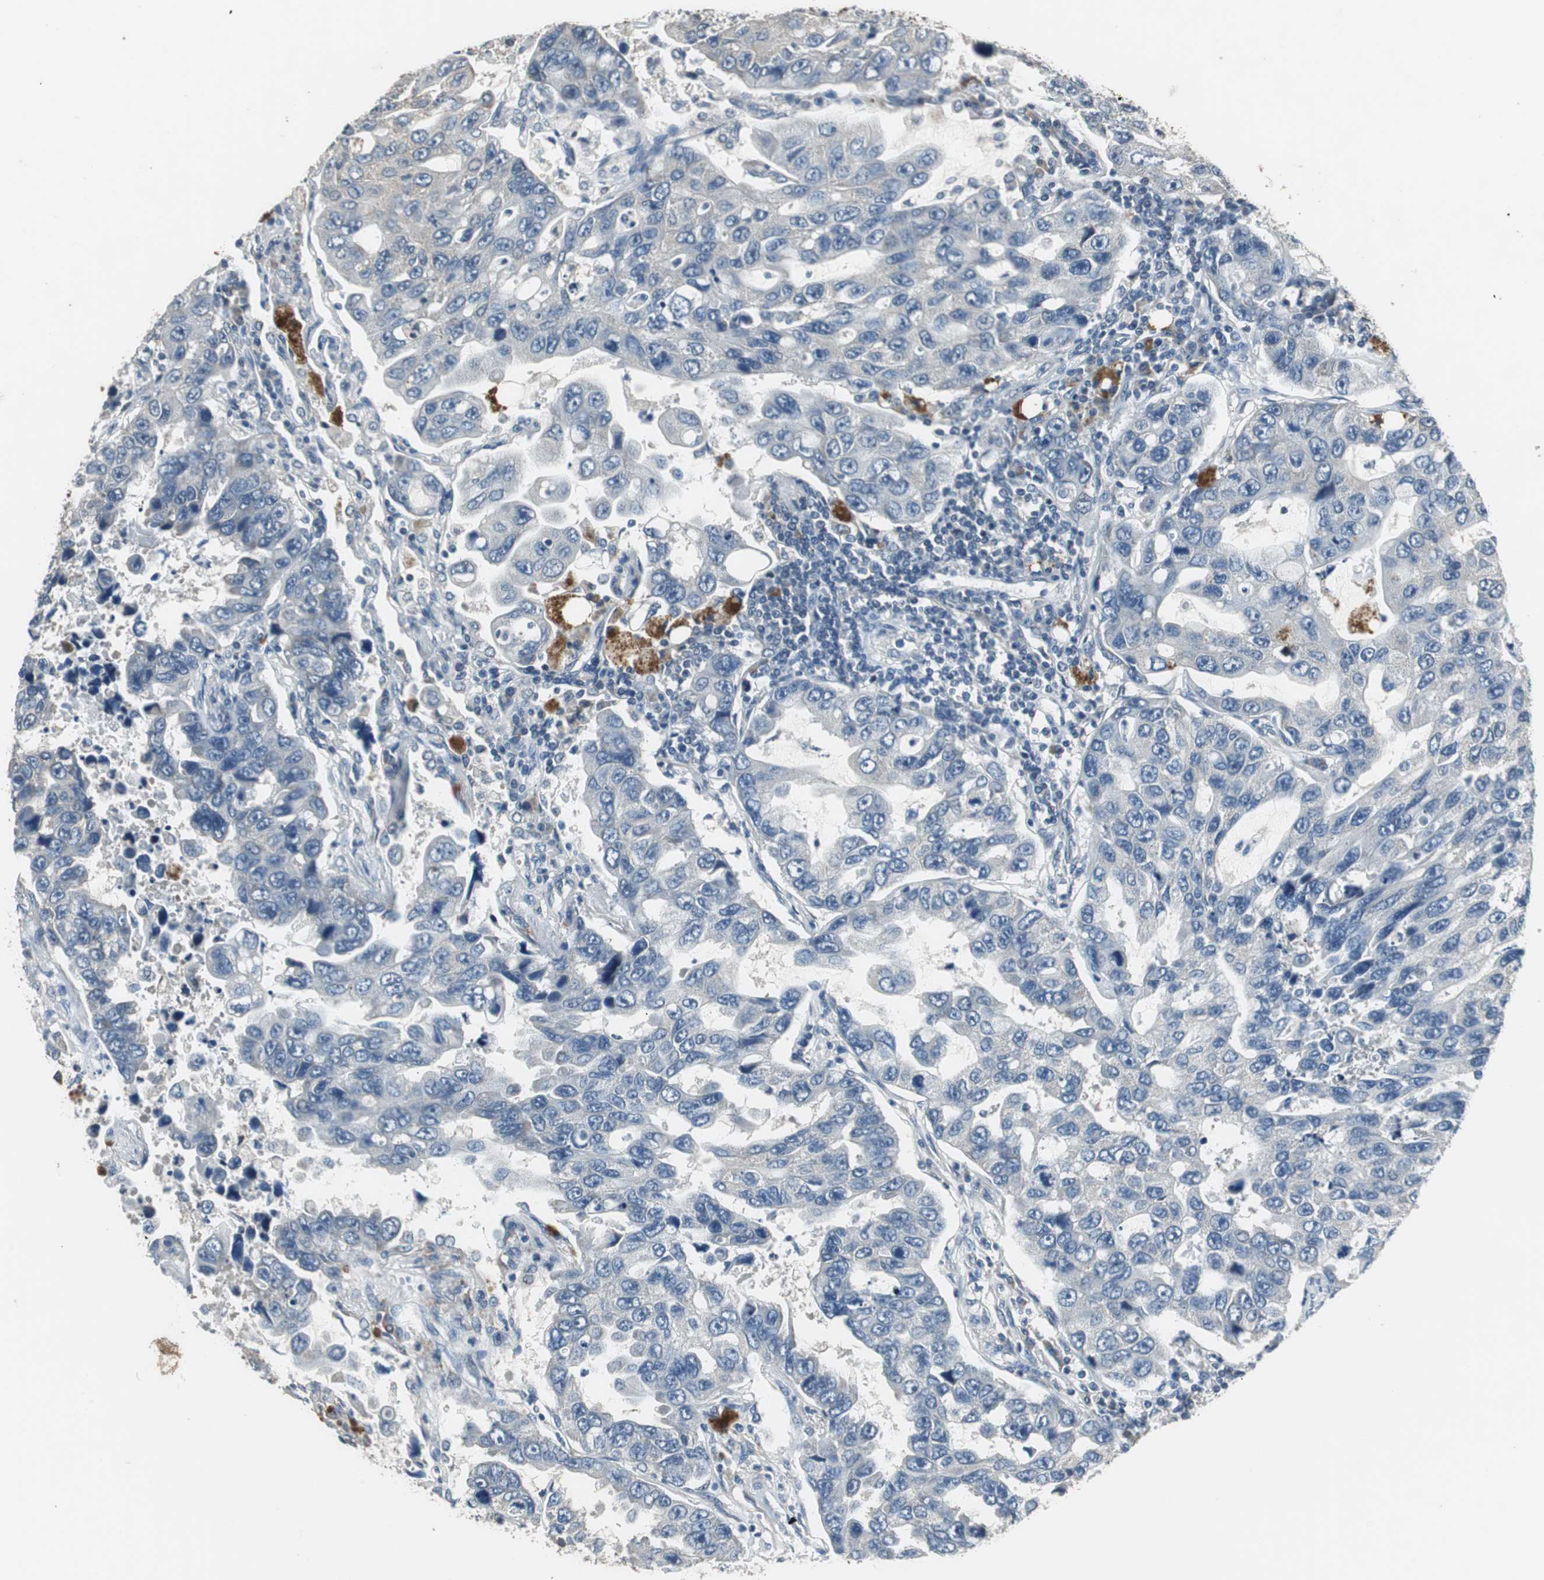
{"staining": {"intensity": "negative", "quantity": "none", "location": "none"}, "tissue": "lung cancer", "cell_type": "Tumor cells", "image_type": "cancer", "snomed": [{"axis": "morphology", "description": "Adenocarcinoma, NOS"}, {"axis": "topography", "description": "Lung"}], "caption": "A micrograph of lung adenocarcinoma stained for a protein demonstrates no brown staining in tumor cells.", "gene": "PI4KB", "patient": {"sex": "male", "age": 64}}